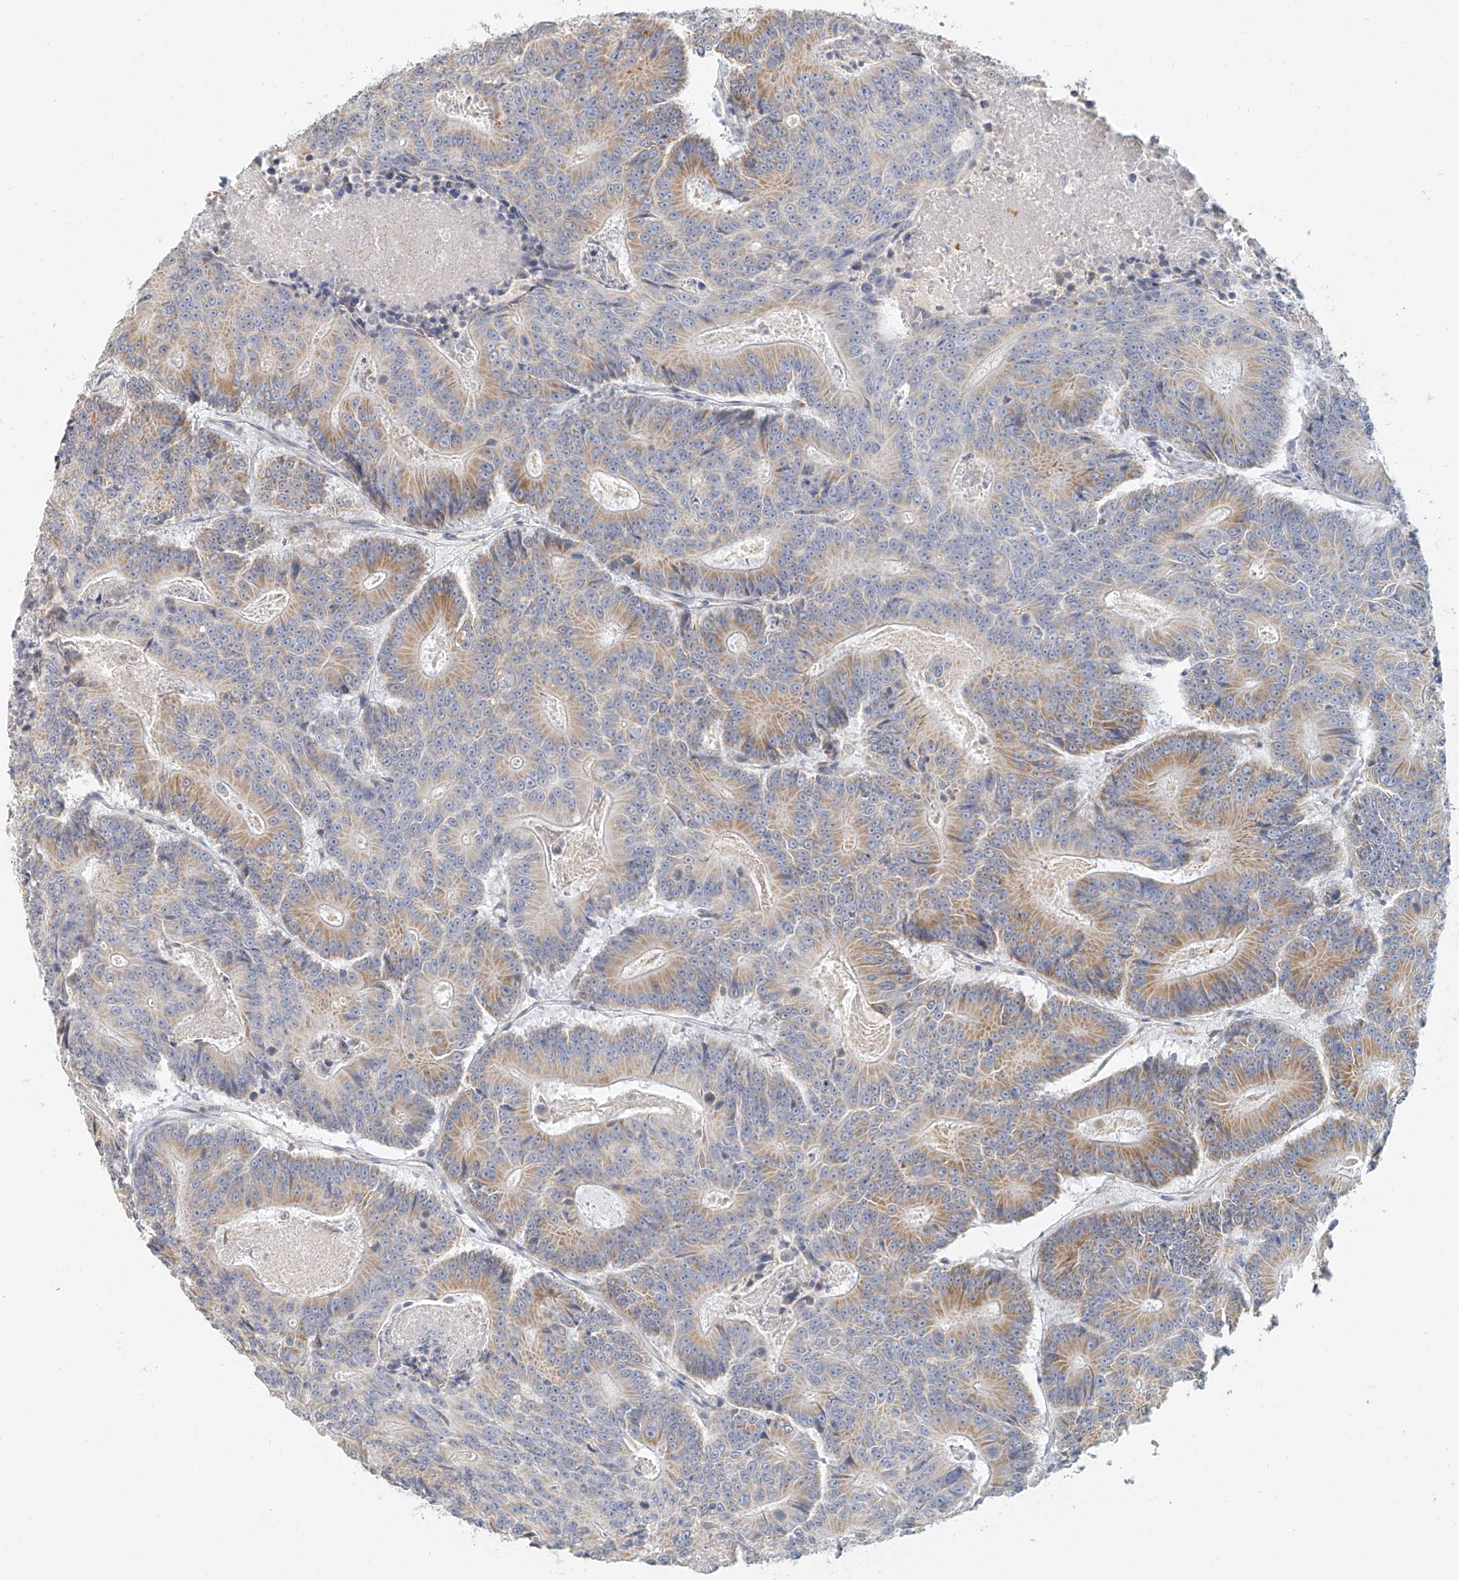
{"staining": {"intensity": "moderate", "quantity": "25%-75%", "location": "cytoplasmic/membranous"}, "tissue": "colorectal cancer", "cell_type": "Tumor cells", "image_type": "cancer", "snomed": [{"axis": "morphology", "description": "Adenocarcinoma, NOS"}, {"axis": "topography", "description": "Colon"}], "caption": "Protein staining by immunohistochemistry (IHC) reveals moderate cytoplasmic/membranous expression in about 25%-75% of tumor cells in colorectal cancer.", "gene": "CXorf58", "patient": {"sex": "male", "age": 83}}